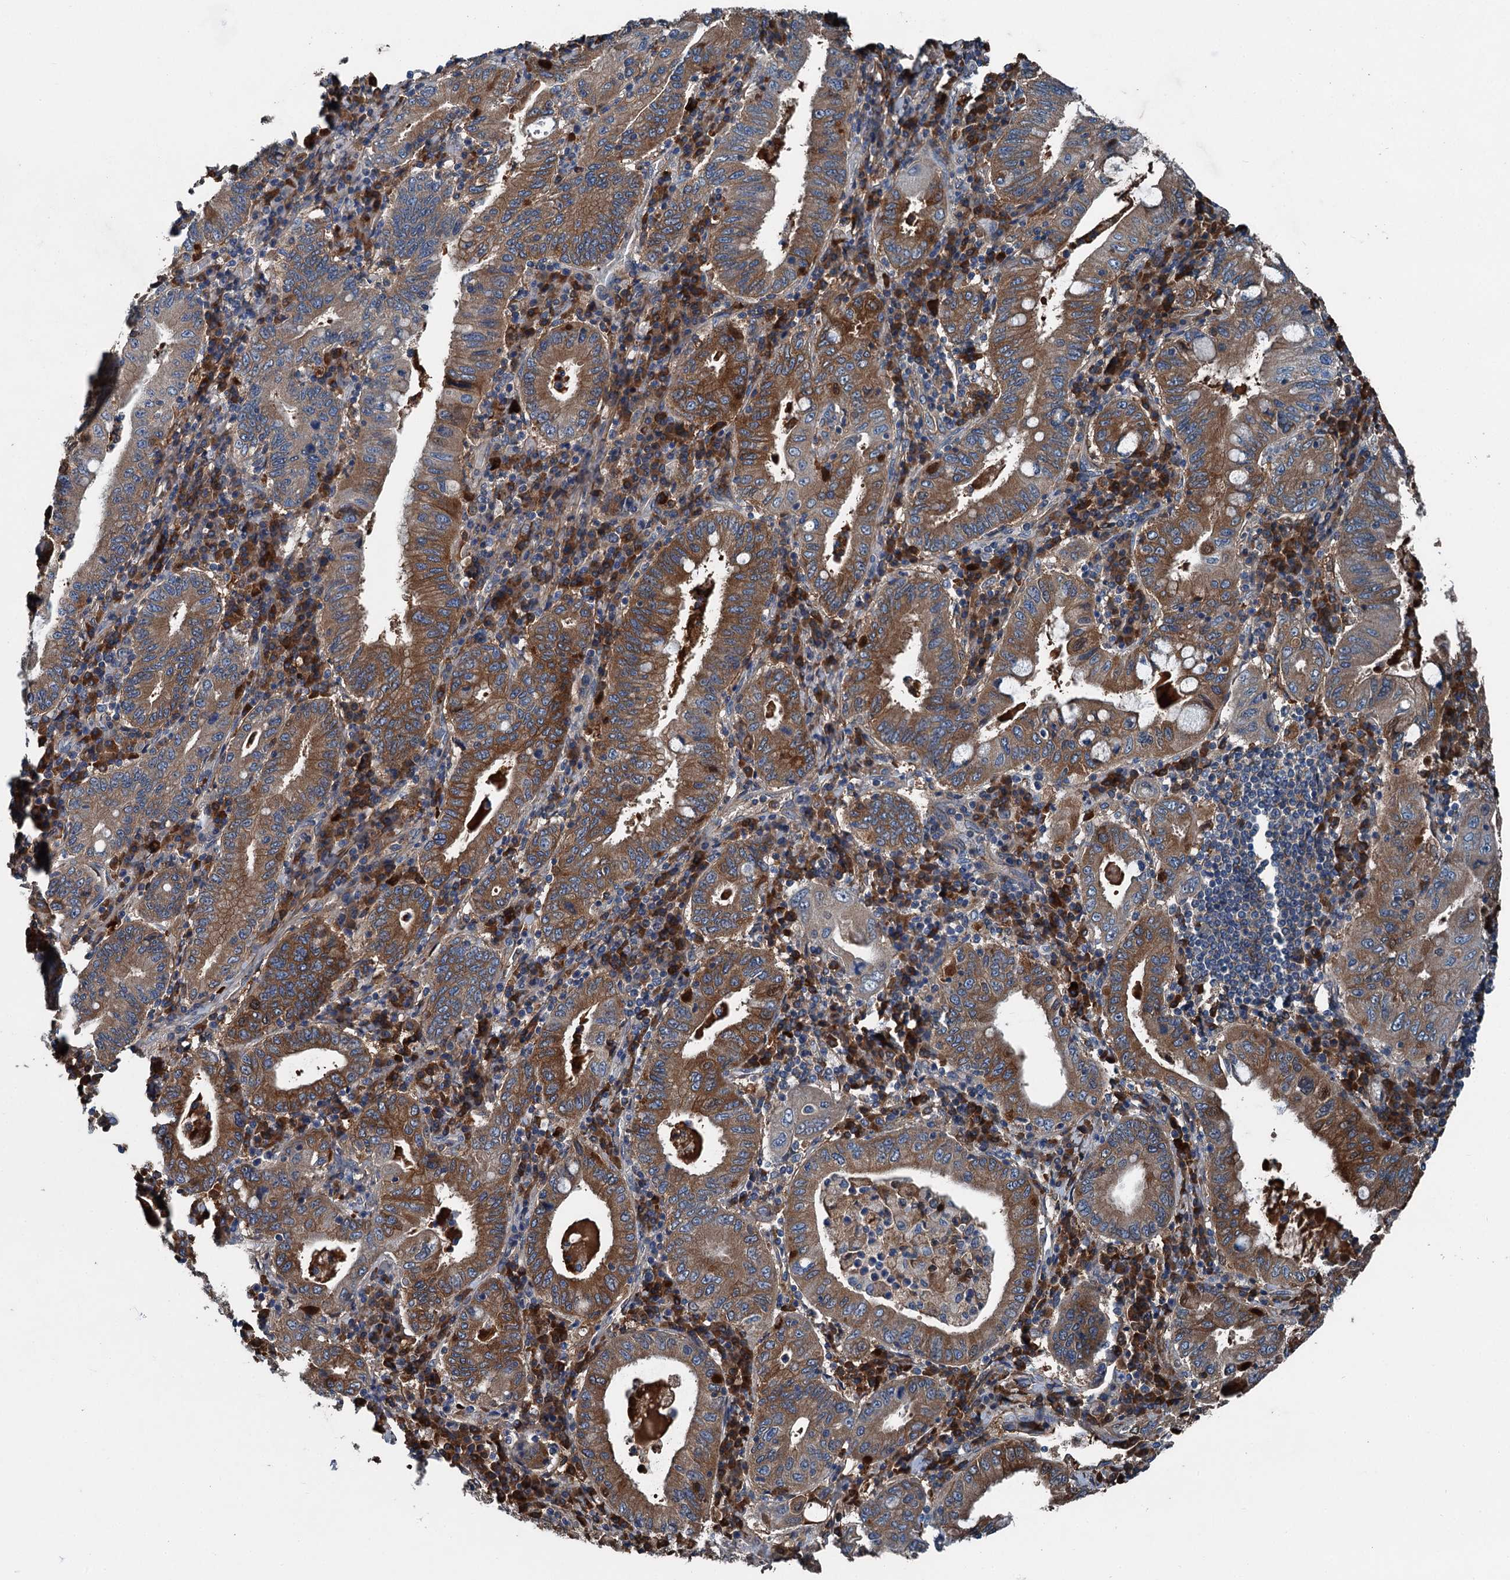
{"staining": {"intensity": "strong", "quantity": ">75%", "location": "cytoplasmic/membranous"}, "tissue": "stomach cancer", "cell_type": "Tumor cells", "image_type": "cancer", "snomed": [{"axis": "morphology", "description": "Normal tissue, NOS"}, {"axis": "morphology", "description": "Adenocarcinoma, NOS"}, {"axis": "topography", "description": "Esophagus"}, {"axis": "topography", "description": "Stomach, upper"}, {"axis": "topography", "description": "Peripheral nerve tissue"}], "caption": "The immunohistochemical stain highlights strong cytoplasmic/membranous staining in tumor cells of stomach cancer (adenocarcinoma) tissue. (DAB (3,3'-diaminobenzidine) IHC, brown staining for protein, blue staining for nuclei).", "gene": "PDSS1", "patient": {"sex": "male", "age": 62}}